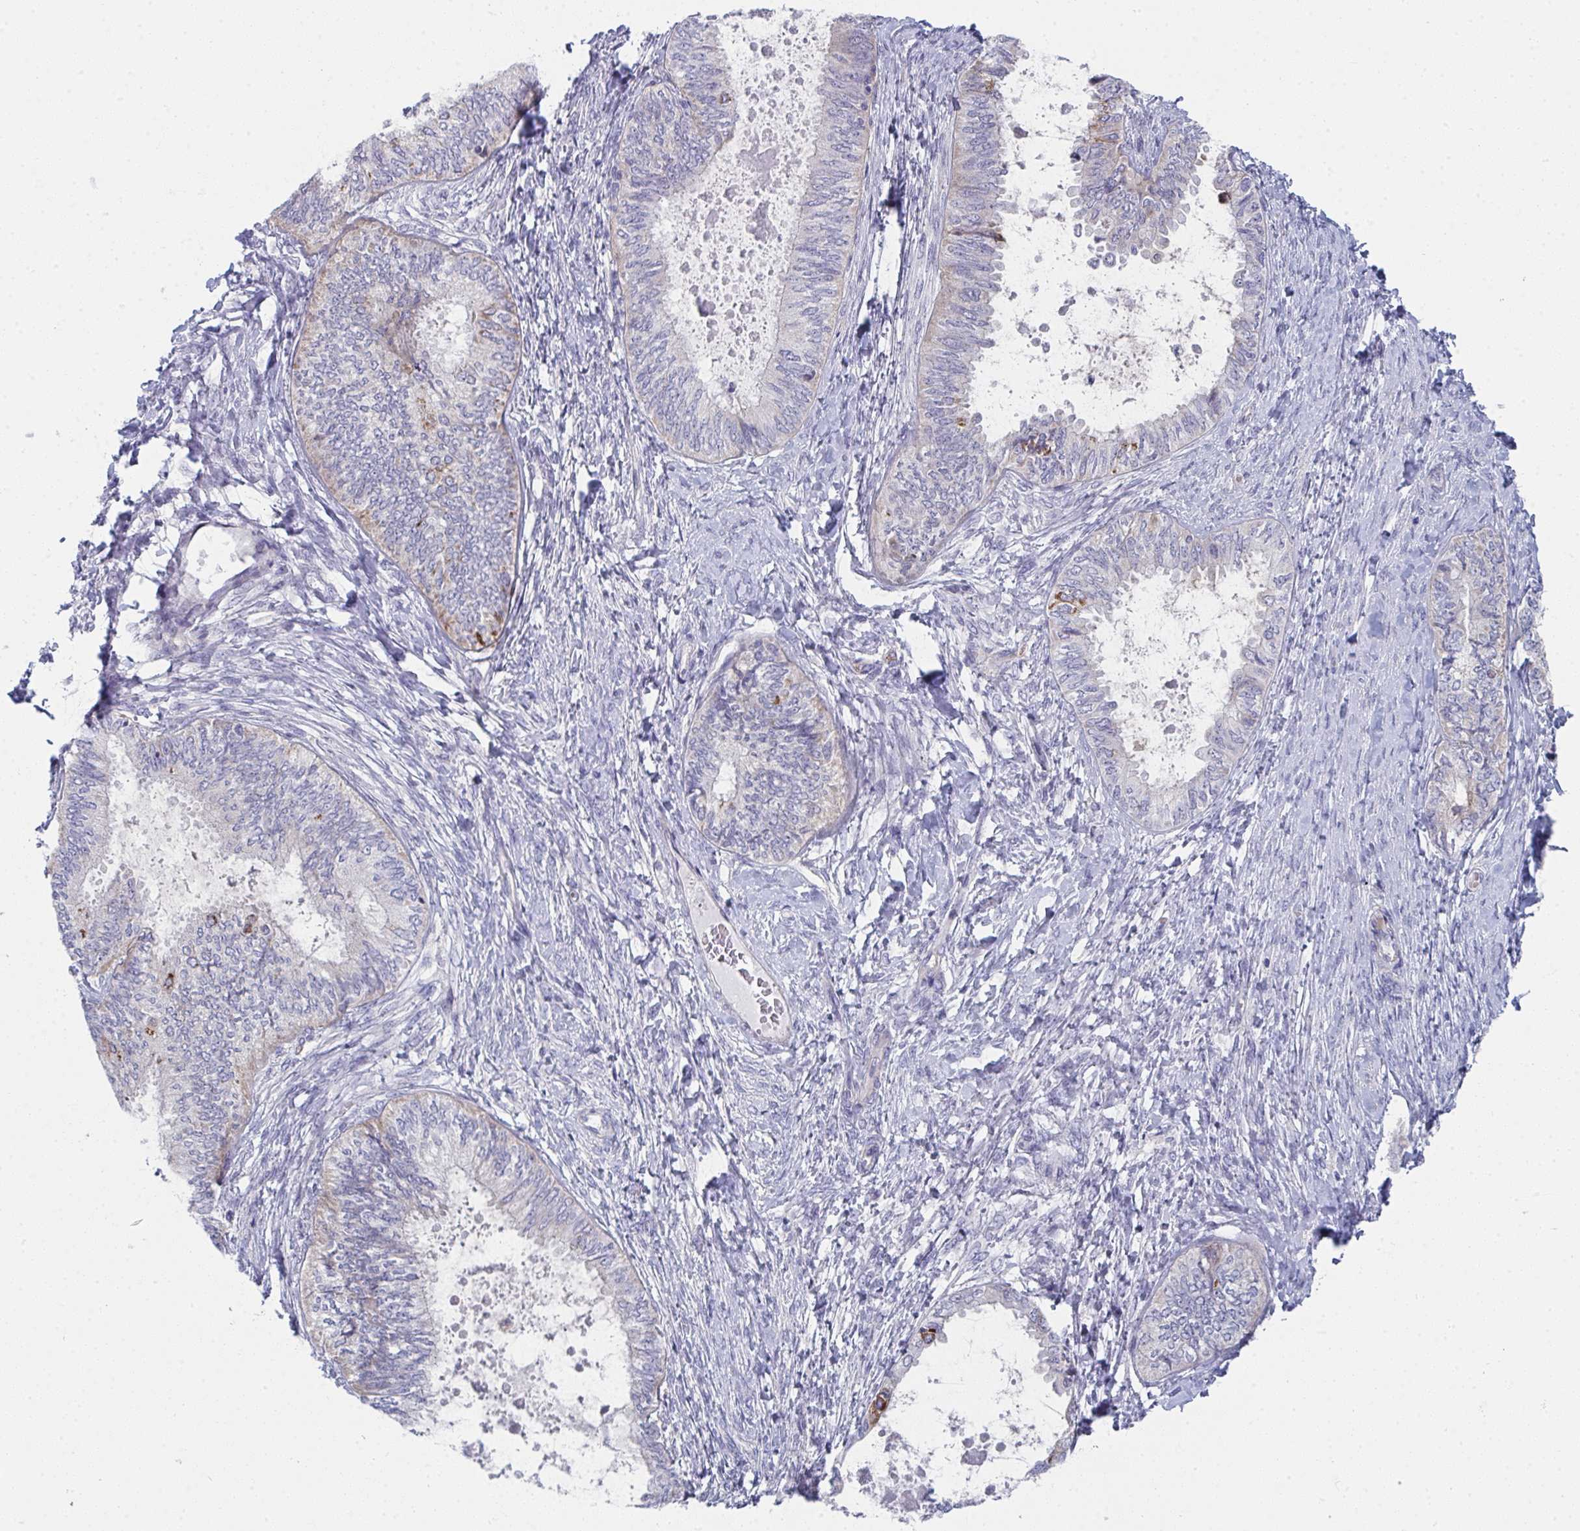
{"staining": {"intensity": "strong", "quantity": "<25%", "location": "cytoplasmic/membranous"}, "tissue": "ovarian cancer", "cell_type": "Tumor cells", "image_type": "cancer", "snomed": [{"axis": "morphology", "description": "Carcinoma, endometroid"}, {"axis": "topography", "description": "Ovary"}], "caption": "Protein staining of endometroid carcinoma (ovarian) tissue exhibits strong cytoplasmic/membranous staining in approximately <25% of tumor cells.", "gene": "VWDE", "patient": {"sex": "female", "age": 70}}